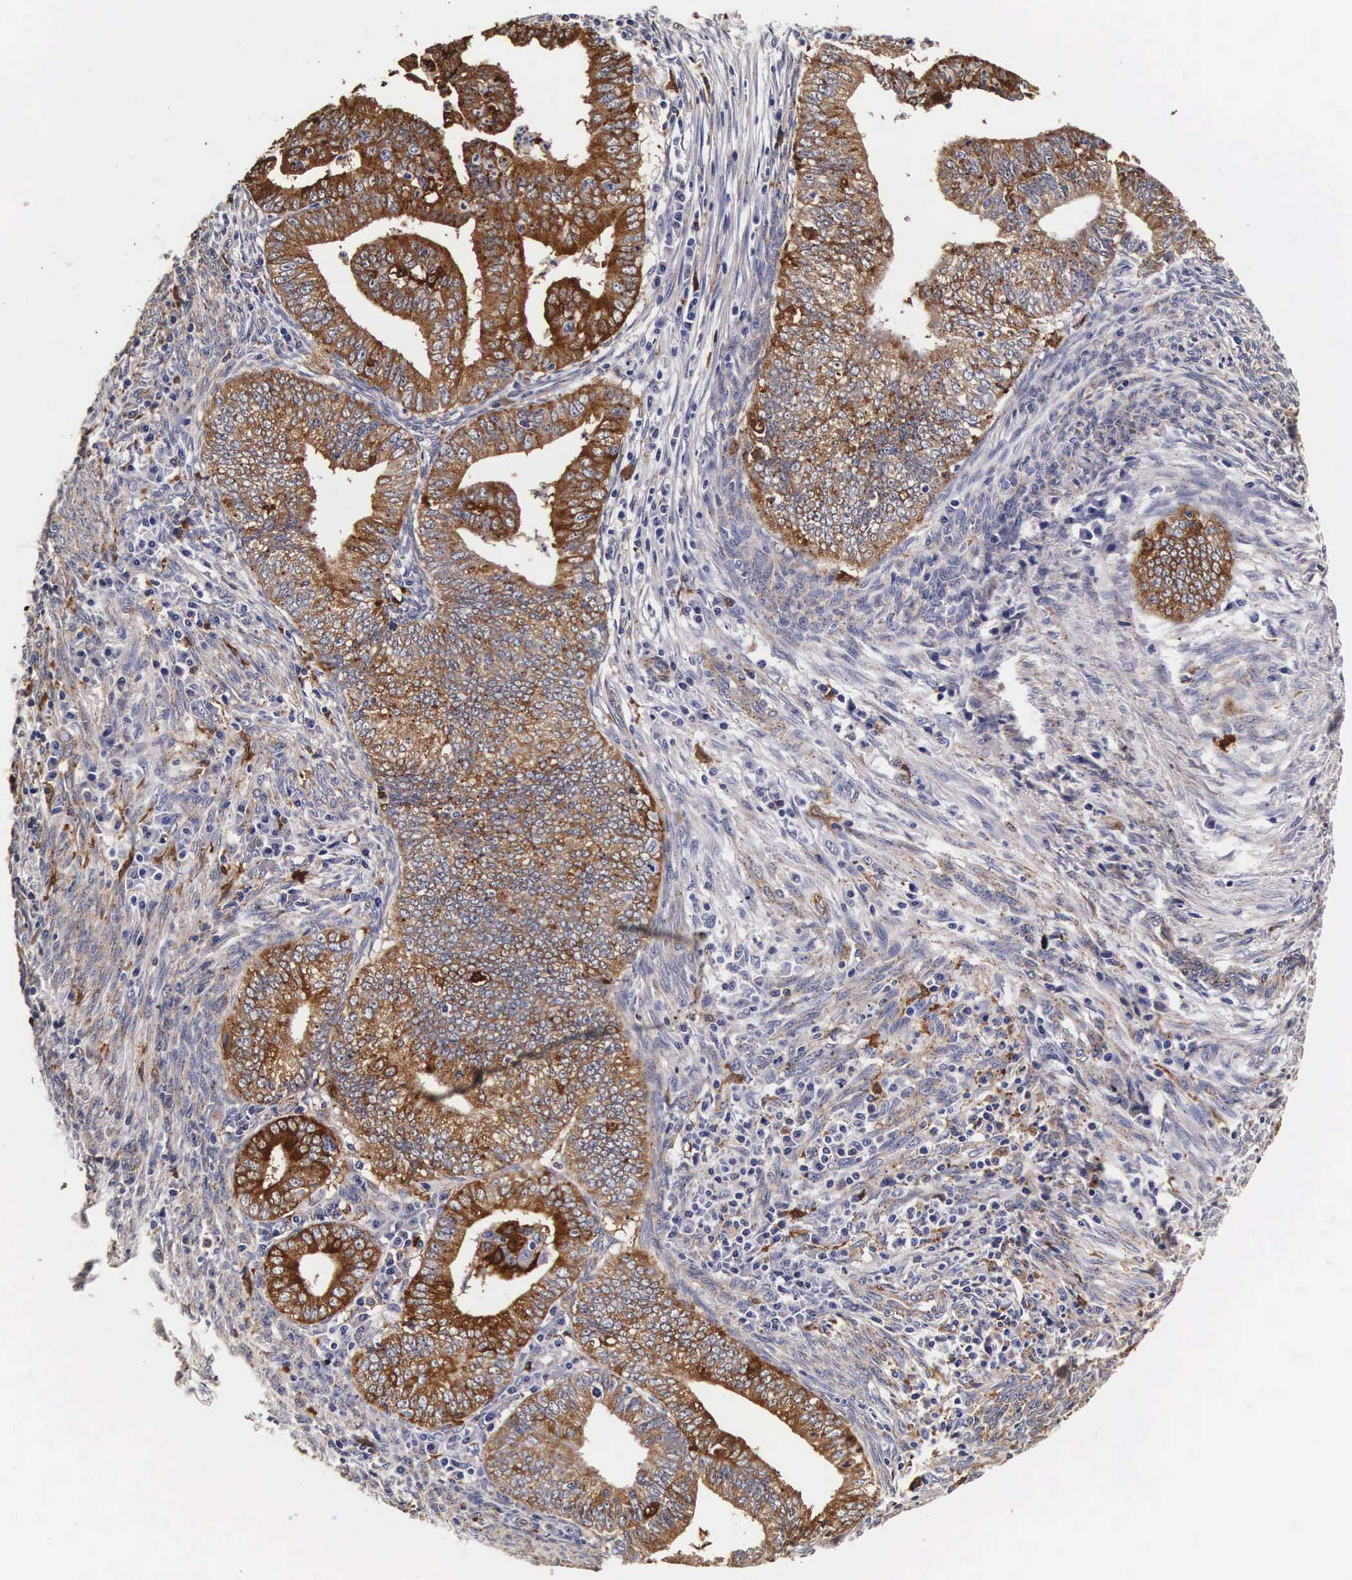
{"staining": {"intensity": "strong", "quantity": ">75%", "location": "cytoplasmic/membranous"}, "tissue": "endometrial cancer", "cell_type": "Tumor cells", "image_type": "cancer", "snomed": [{"axis": "morphology", "description": "Adenocarcinoma, NOS"}, {"axis": "topography", "description": "Endometrium"}], "caption": "Endometrial cancer stained with DAB (3,3'-diaminobenzidine) IHC exhibits high levels of strong cytoplasmic/membranous expression in approximately >75% of tumor cells.", "gene": "CTSB", "patient": {"sex": "female", "age": 66}}